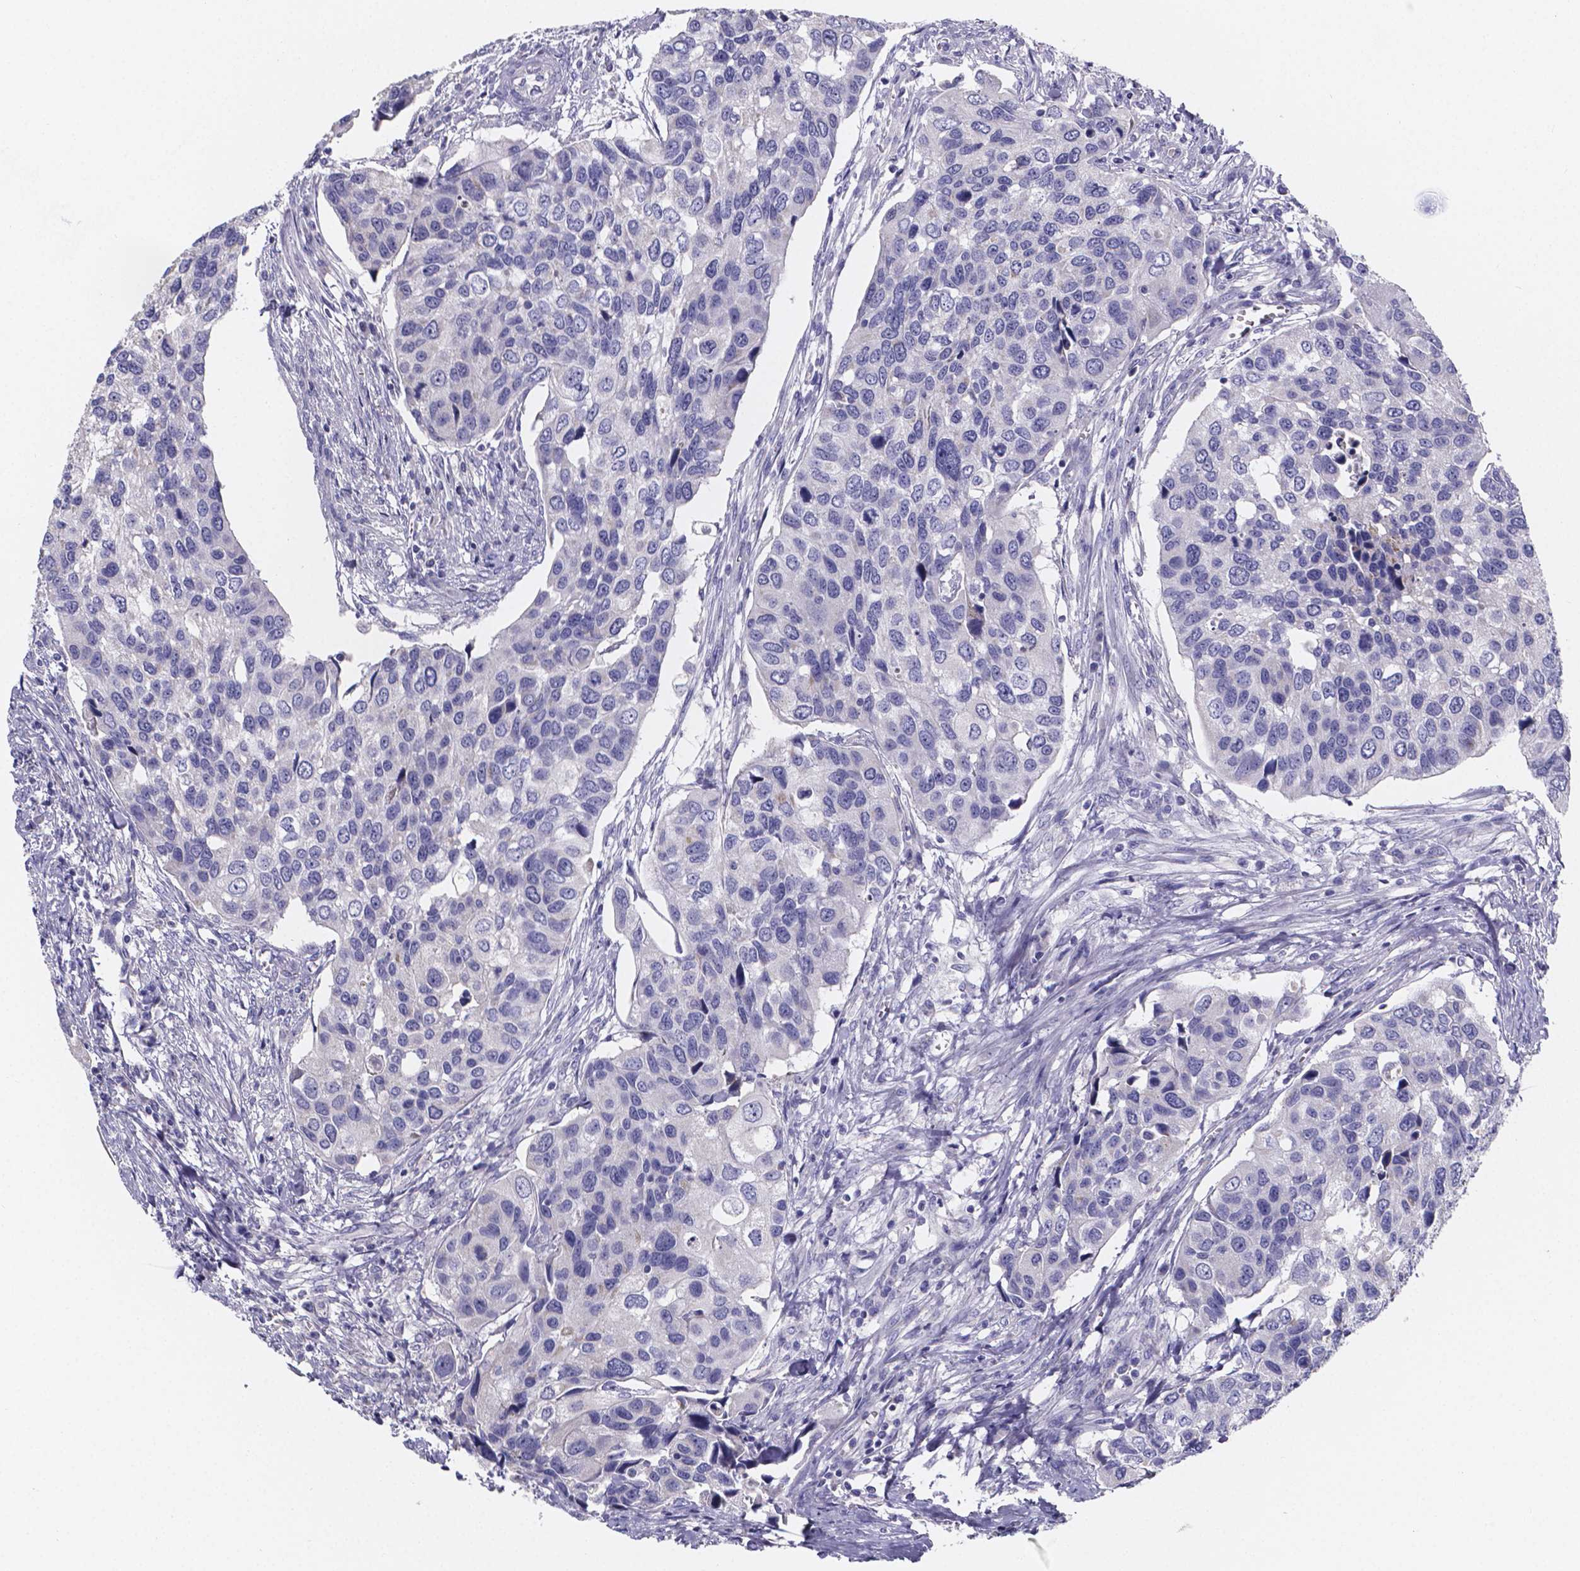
{"staining": {"intensity": "negative", "quantity": "none", "location": "none"}, "tissue": "urothelial cancer", "cell_type": "Tumor cells", "image_type": "cancer", "snomed": [{"axis": "morphology", "description": "Urothelial carcinoma, High grade"}, {"axis": "topography", "description": "Urinary bladder"}], "caption": "Immunohistochemistry of urothelial cancer displays no staining in tumor cells.", "gene": "PAH", "patient": {"sex": "male", "age": 60}}